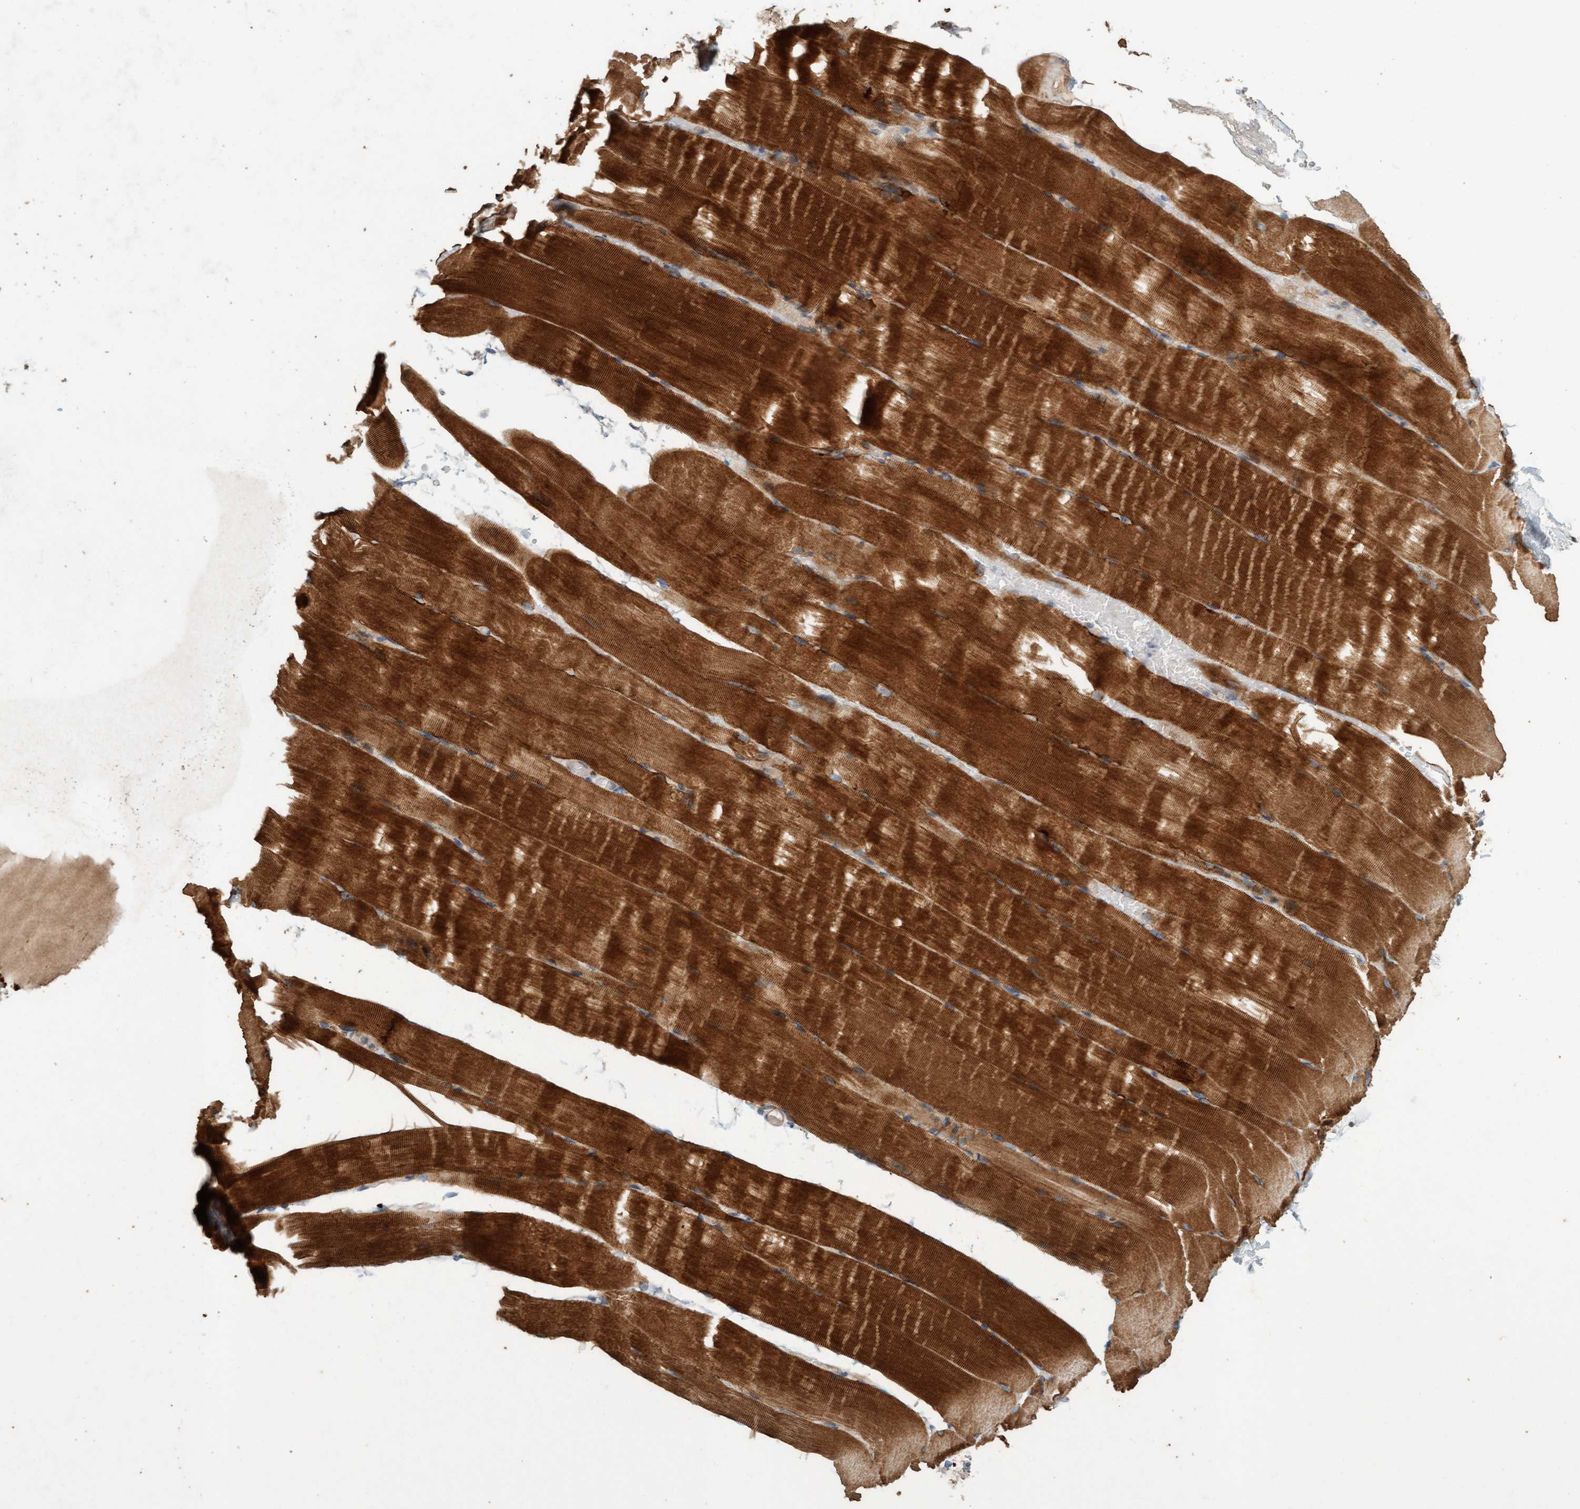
{"staining": {"intensity": "strong", "quantity": ">75%", "location": "cytoplasmic/membranous"}, "tissue": "skeletal muscle", "cell_type": "Myocytes", "image_type": "normal", "snomed": [{"axis": "morphology", "description": "Normal tissue, NOS"}, {"axis": "topography", "description": "Skeletal muscle"}, {"axis": "topography", "description": "Parathyroid gland"}], "caption": "Unremarkable skeletal muscle was stained to show a protein in brown. There is high levels of strong cytoplasmic/membranous staining in about >75% of myocytes. (DAB (3,3'-diaminobenzidine) IHC, brown staining for protein, blue staining for nuclei).", "gene": "LONRF1", "patient": {"sex": "female", "age": 37}}